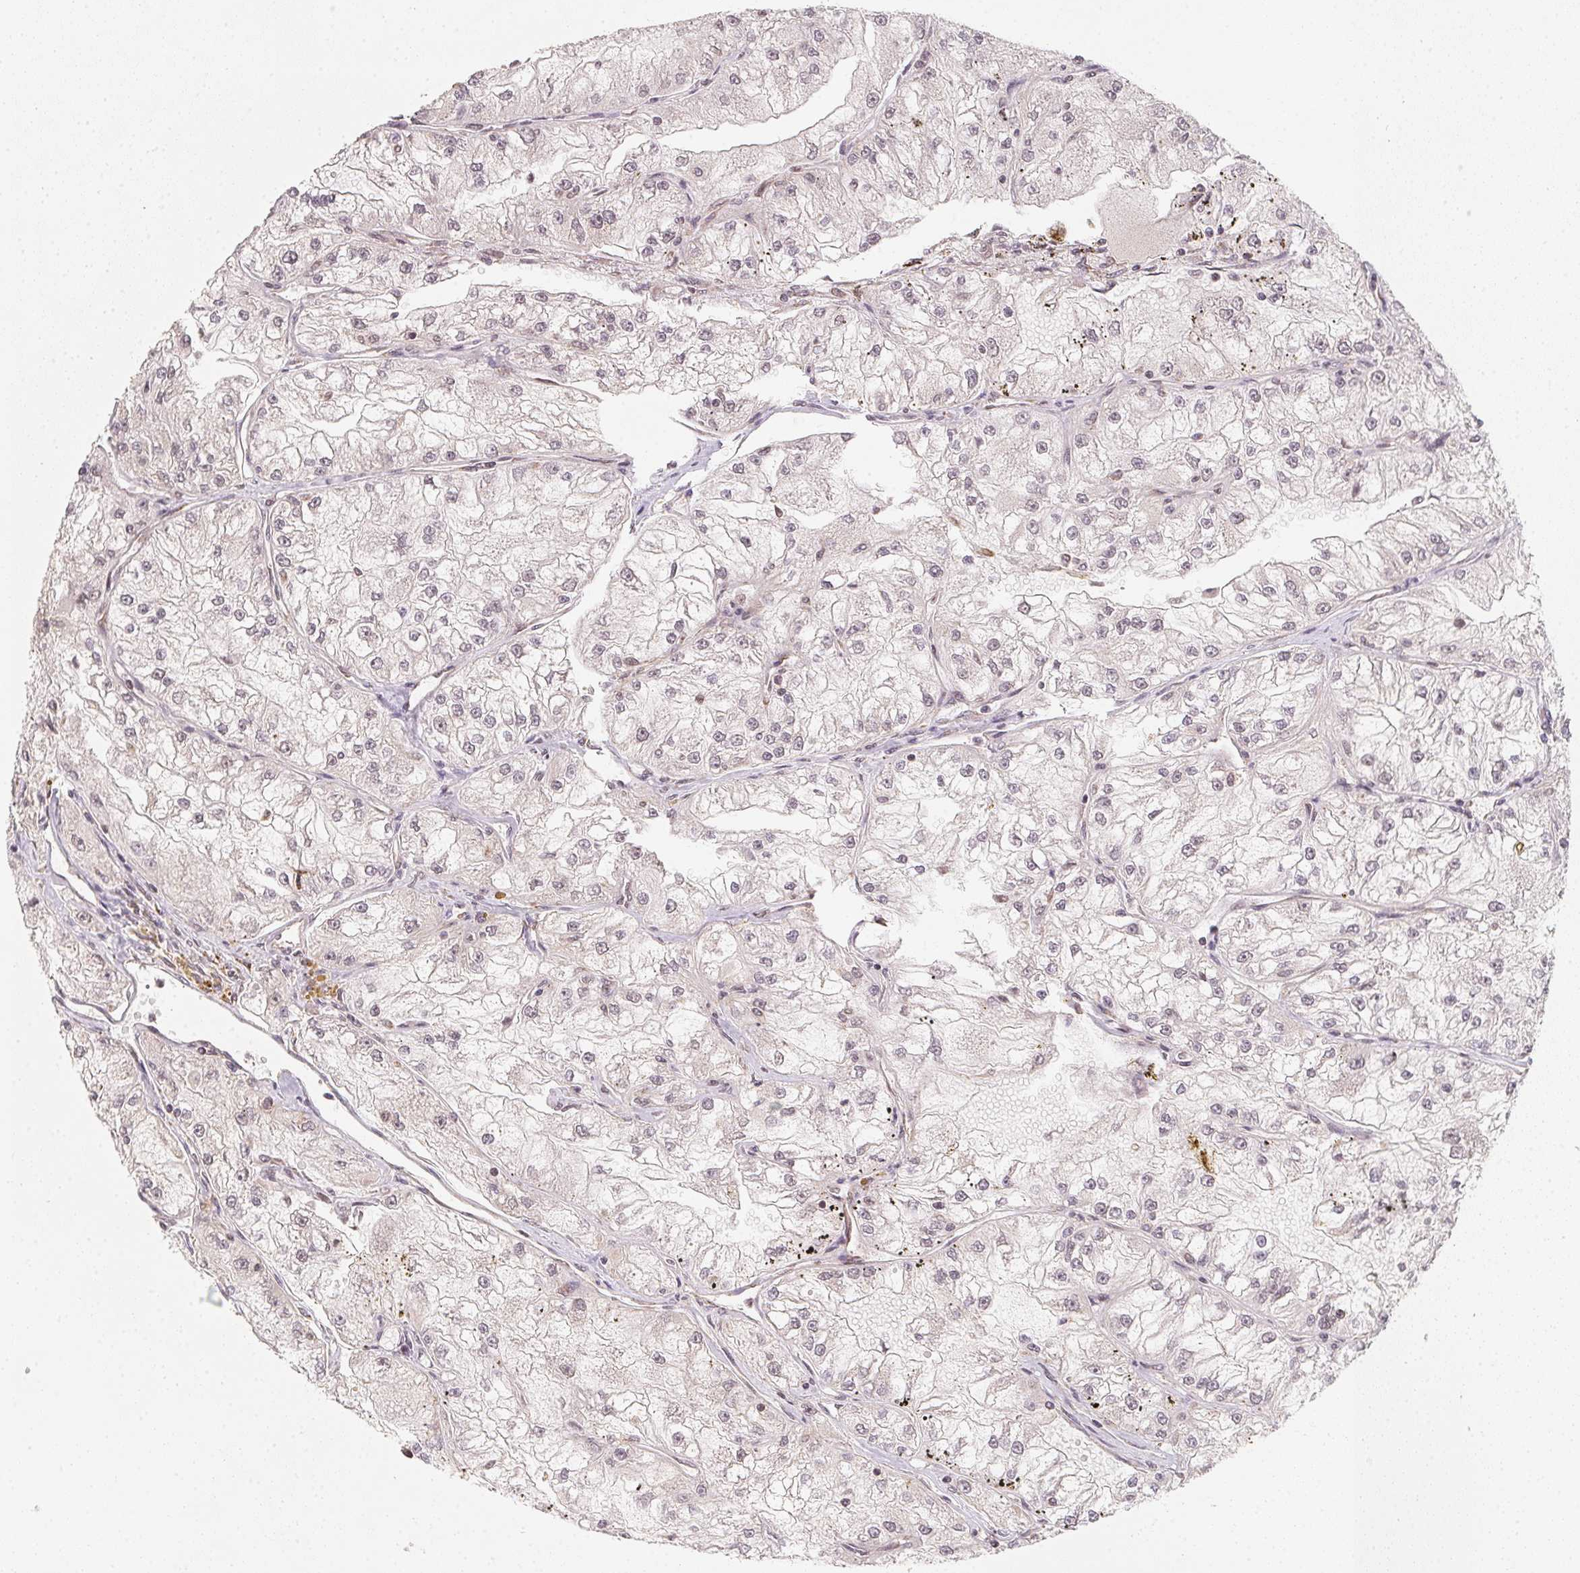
{"staining": {"intensity": "negative", "quantity": "none", "location": "none"}, "tissue": "renal cancer", "cell_type": "Tumor cells", "image_type": "cancer", "snomed": [{"axis": "morphology", "description": "Adenocarcinoma, NOS"}, {"axis": "topography", "description": "Kidney"}], "caption": "High magnification brightfield microscopy of renal adenocarcinoma stained with DAB (brown) and counterstained with hematoxylin (blue): tumor cells show no significant positivity. (DAB (3,3'-diaminobenzidine) IHC, high magnification).", "gene": "NDUFS6", "patient": {"sex": "female", "age": 72}}